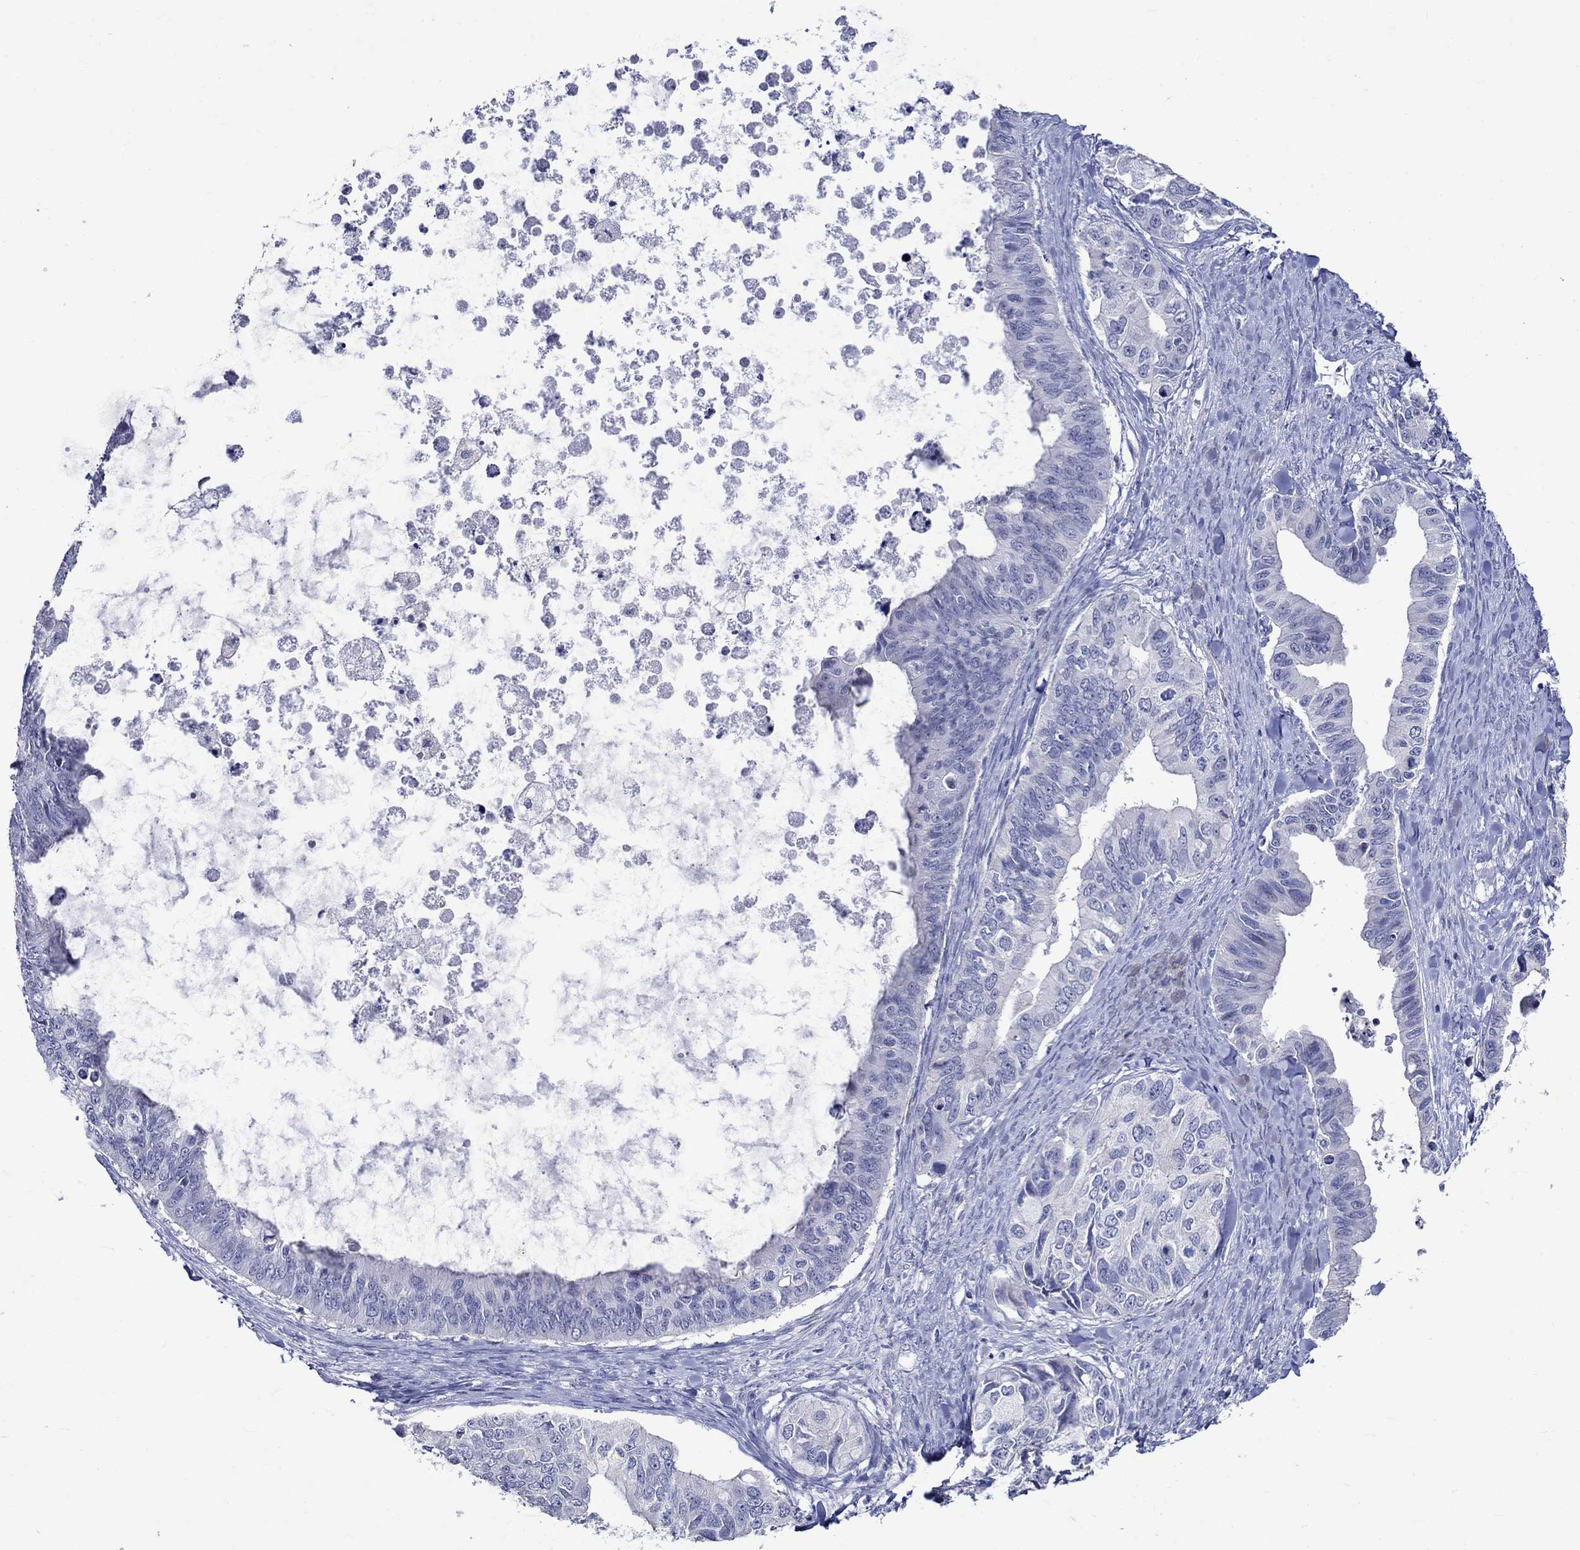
{"staining": {"intensity": "negative", "quantity": "none", "location": "none"}, "tissue": "ovarian cancer", "cell_type": "Tumor cells", "image_type": "cancer", "snomed": [{"axis": "morphology", "description": "Cystadenocarcinoma, mucinous, NOS"}, {"axis": "topography", "description": "Ovary"}], "caption": "Tumor cells are negative for protein expression in human ovarian mucinous cystadenocarcinoma.", "gene": "CRYAB", "patient": {"sex": "female", "age": 76}}